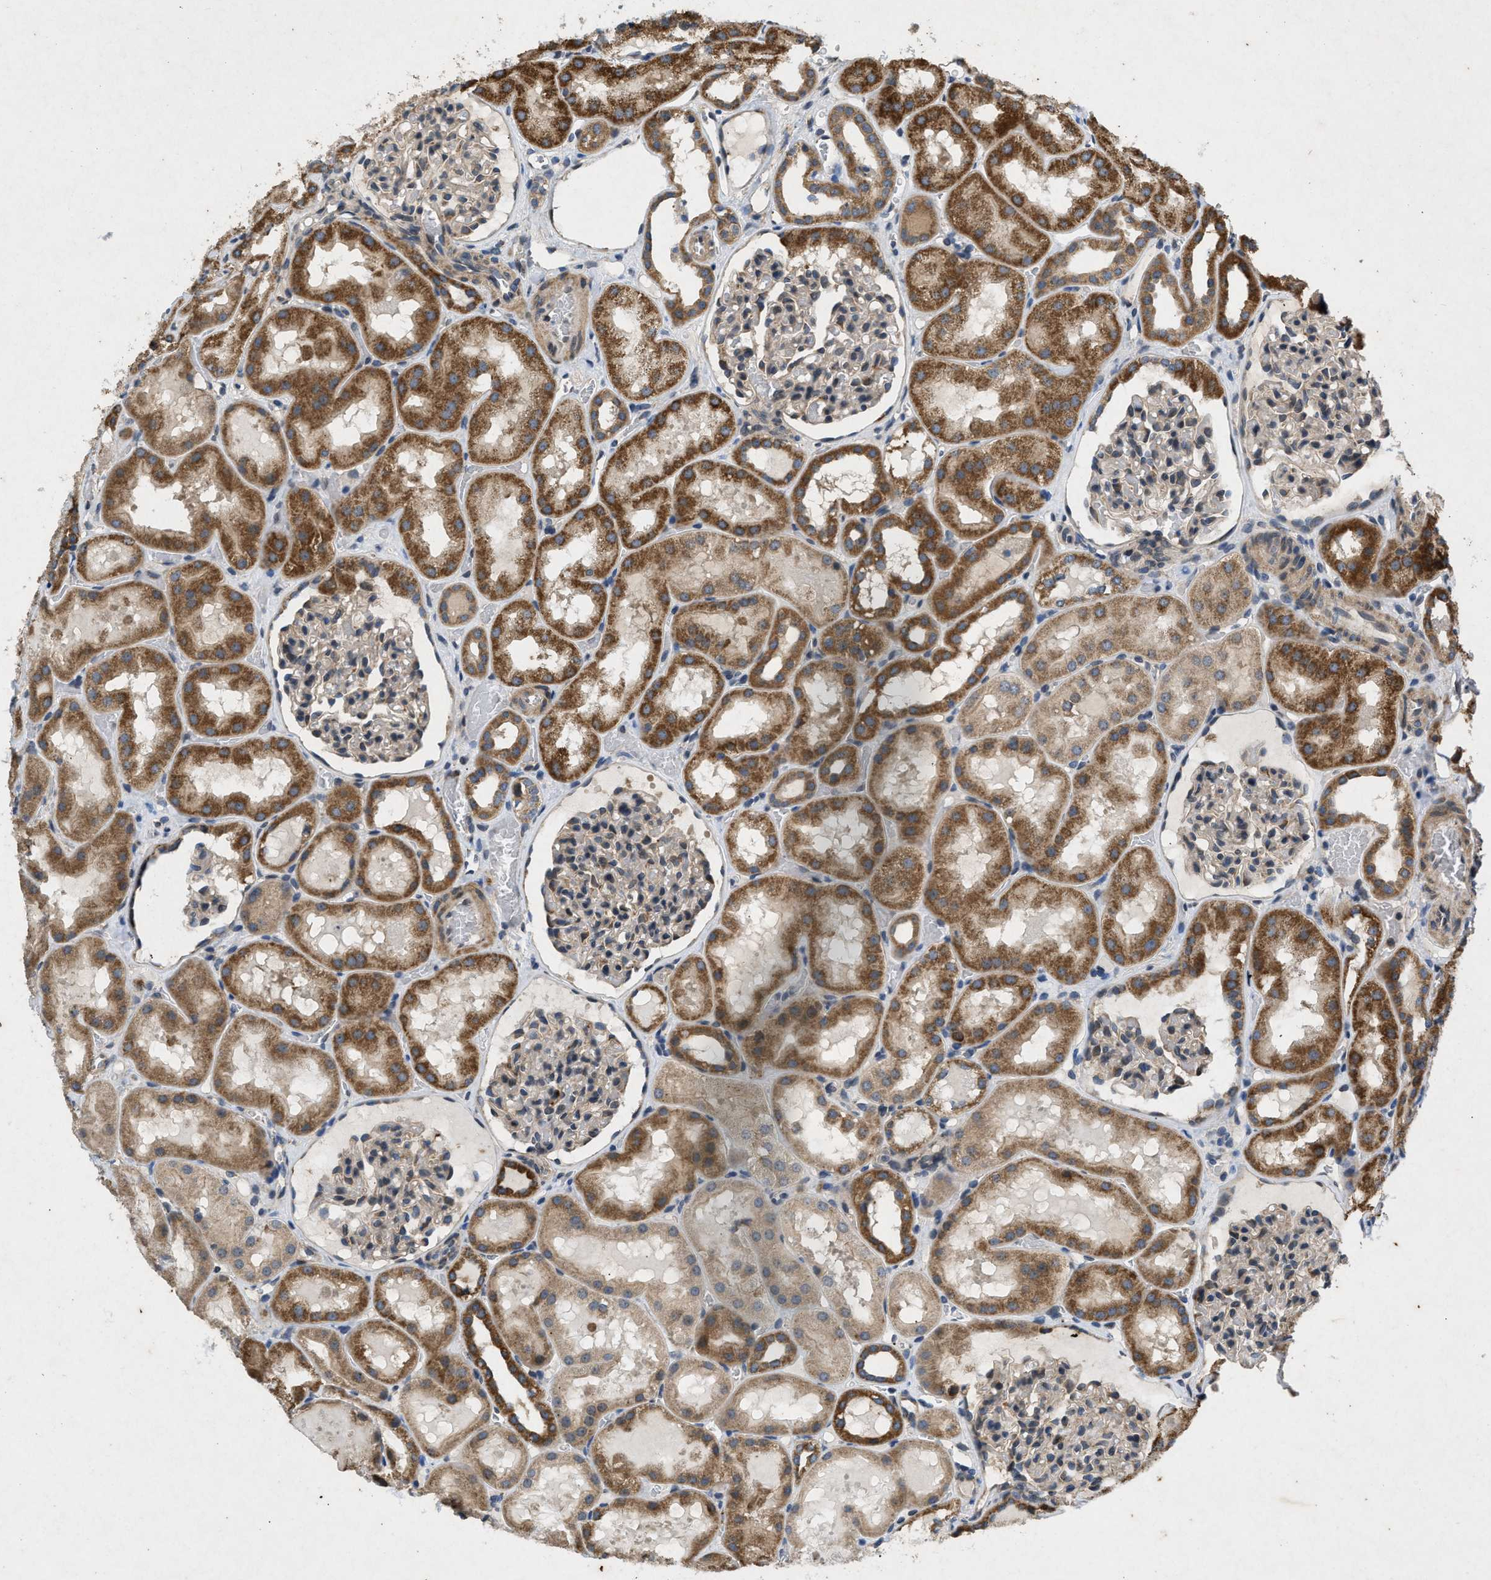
{"staining": {"intensity": "moderate", "quantity": "25%-75%", "location": "cytoplasmic/membranous"}, "tissue": "kidney", "cell_type": "Cells in glomeruli", "image_type": "normal", "snomed": [{"axis": "morphology", "description": "Normal tissue, NOS"}, {"axis": "topography", "description": "Kidney"}, {"axis": "topography", "description": "Urinary bladder"}], "caption": "Immunohistochemistry (IHC) (DAB (3,3'-diaminobenzidine)) staining of unremarkable human kidney shows moderate cytoplasmic/membranous protein positivity in approximately 25%-75% of cells in glomeruli.", "gene": "PRKG2", "patient": {"sex": "male", "age": 16}}